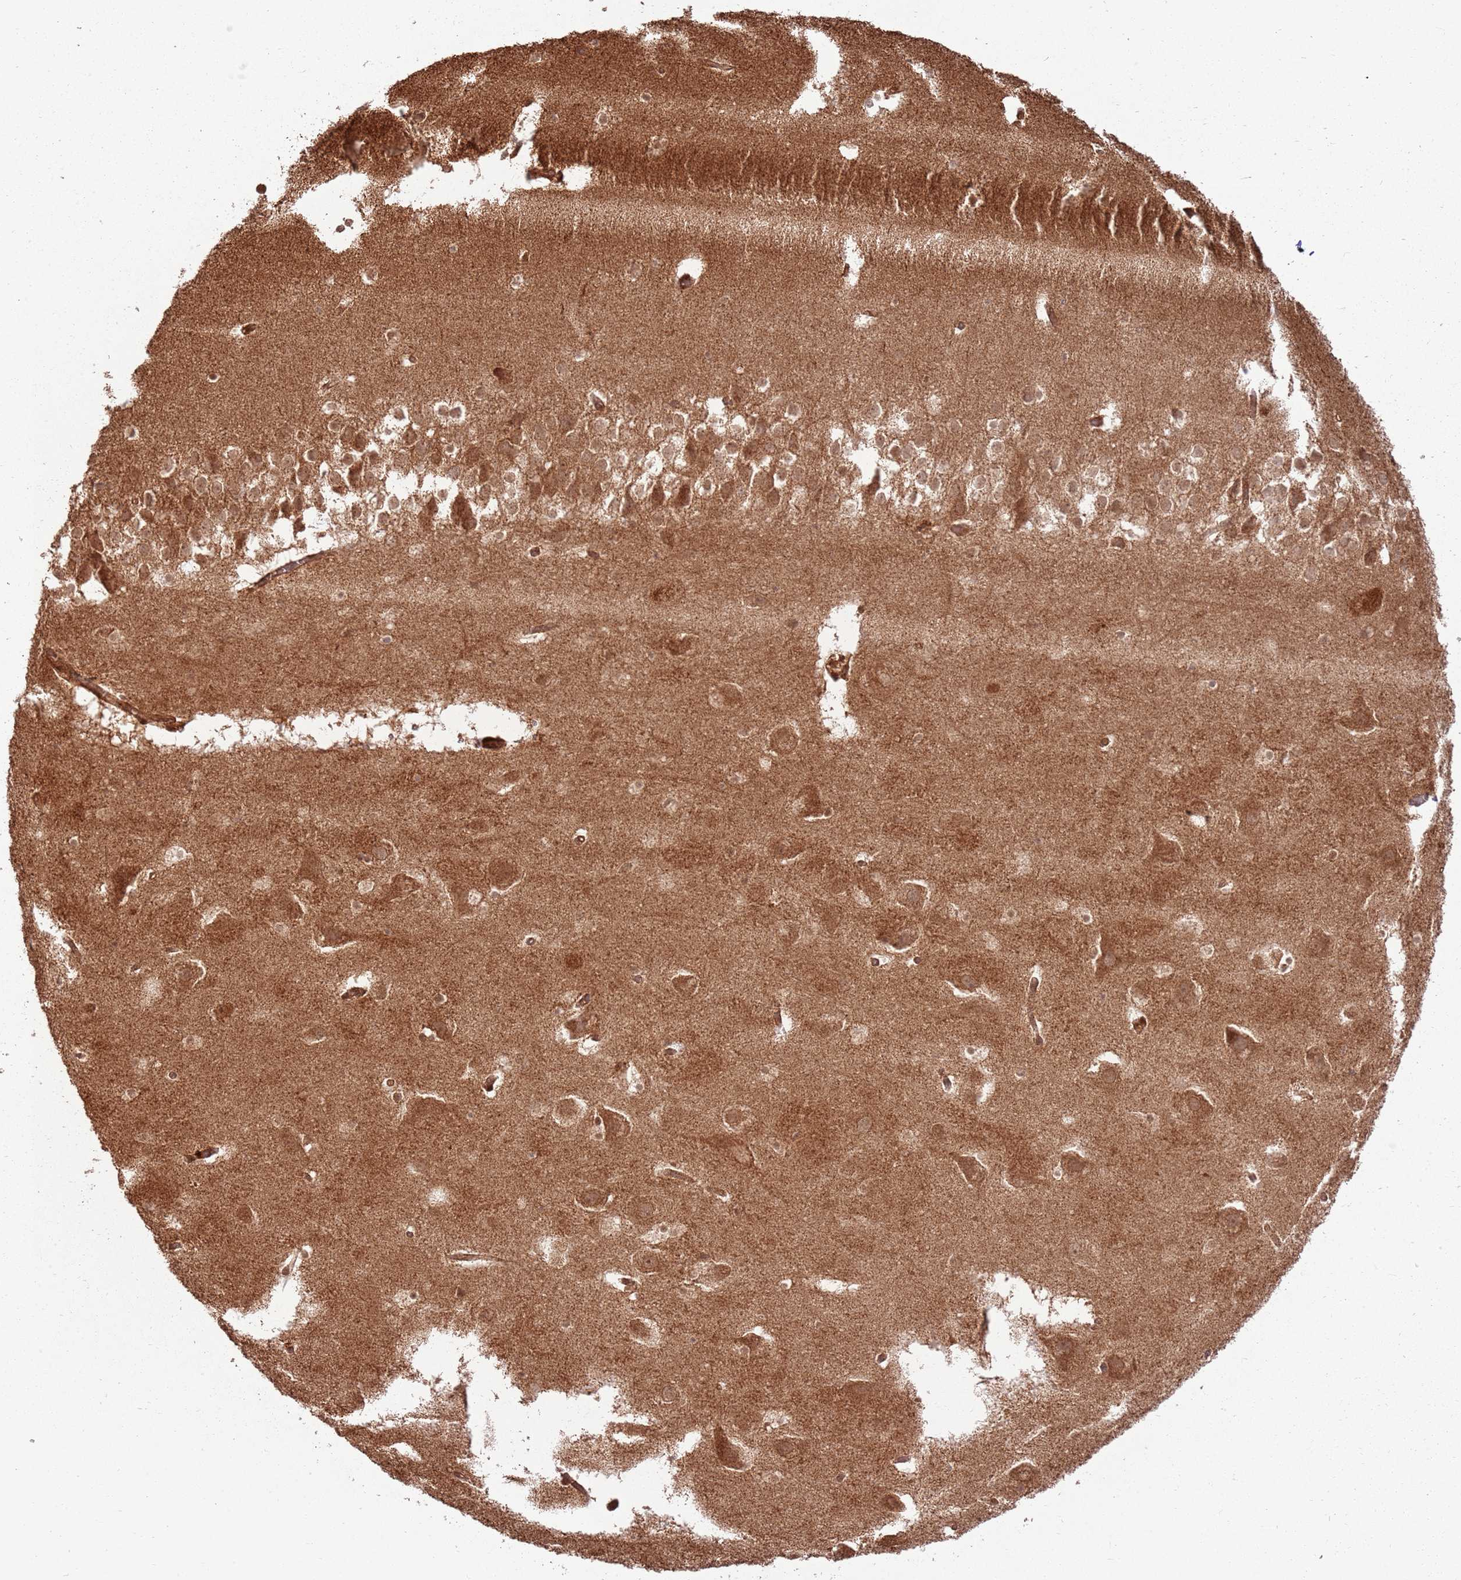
{"staining": {"intensity": "moderate", "quantity": "<25%", "location": "cytoplasmic/membranous,nuclear"}, "tissue": "hippocampus", "cell_type": "Glial cells", "image_type": "normal", "snomed": [{"axis": "morphology", "description": "Normal tissue, NOS"}, {"axis": "topography", "description": "Hippocampus"}], "caption": "An image showing moderate cytoplasmic/membranous,nuclear expression in about <25% of glial cells in normal hippocampus, as visualized by brown immunohistochemical staining.", "gene": "TBC1D13", "patient": {"sex": "female", "age": 52}}